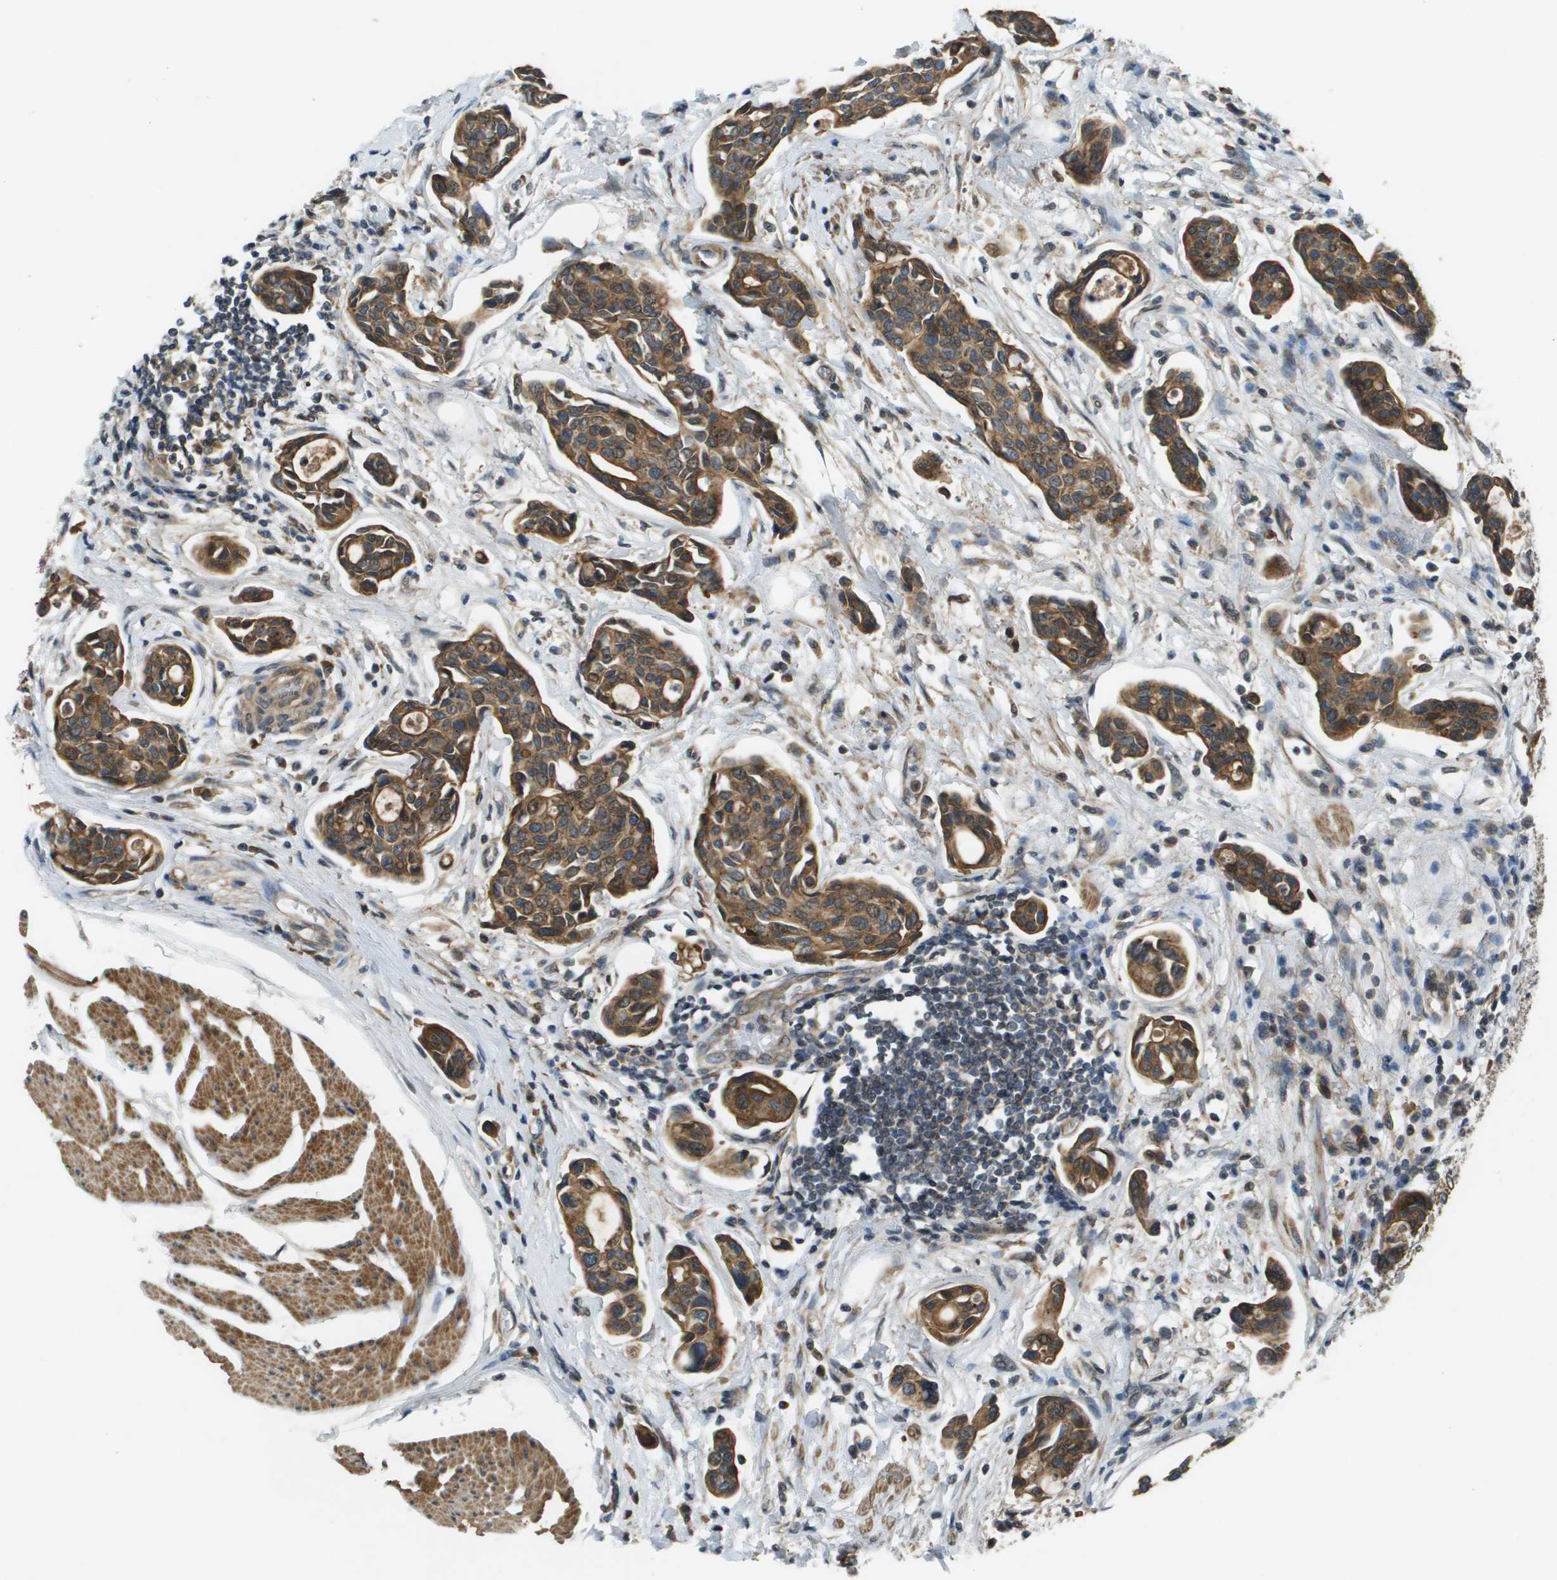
{"staining": {"intensity": "strong", "quantity": ">75%", "location": "cytoplasmic/membranous"}, "tissue": "urothelial cancer", "cell_type": "Tumor cells", "image_type": "cancer", "snomed": [{"axis": "morphology", "description": "Urothelial carcinoma, High grade"}, {"axis": "topography", "description": "Urinary bladder"}], "caption": "A high amount of strong cytoplasmic/membranous positivity is appreciated in about >75% of tumor cells in urothelial cancer tissue.", "gene": "CDKN2C", "patient": {"sex": "male", "age": 78}}